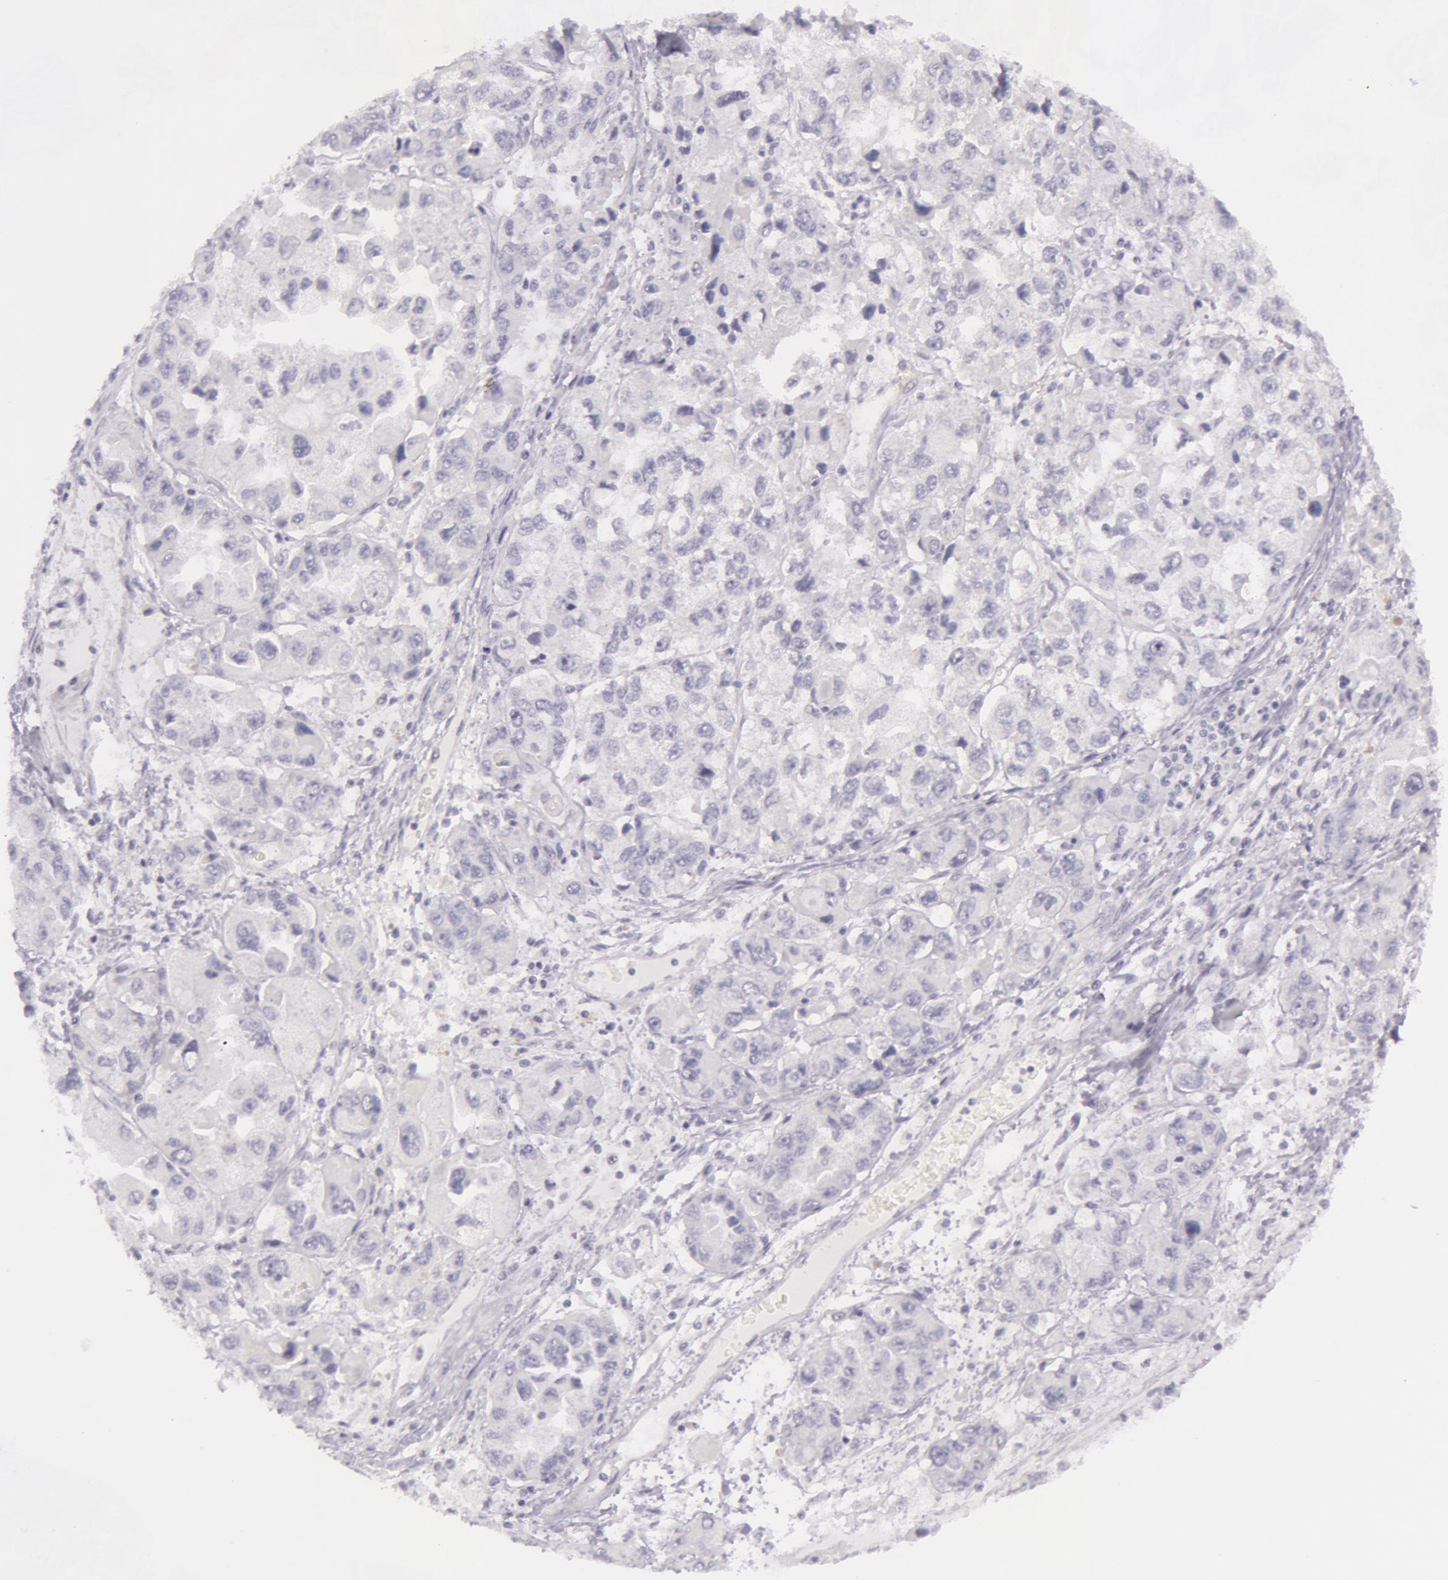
{"staining": {"intensity": "negative", "quantity": "none", "location": "none"}, "tissue": "ovarian cancer", "cell_type": "Tumor cells", "image_type": "cancer", "snomed": [{"axis": "morphology", "description": "Cystadenocarcinoma, serous, NOS"}, {"axis": "topography", "description": "Ovary"}], "caption": "This histopathology image is of serous cystadenocarcinoma (ovarian) stained with IHC to label a protein in brown with the nuclei are counter-stained blue. There is no positivity in tumor cells. (Brightfield microscopy of DAB (3,3'-diaminobenzidine) immunohistochemistry (IHC) at high magnification).", "gene": "CKB", "patient": {"sex": "female", "age": 84}}